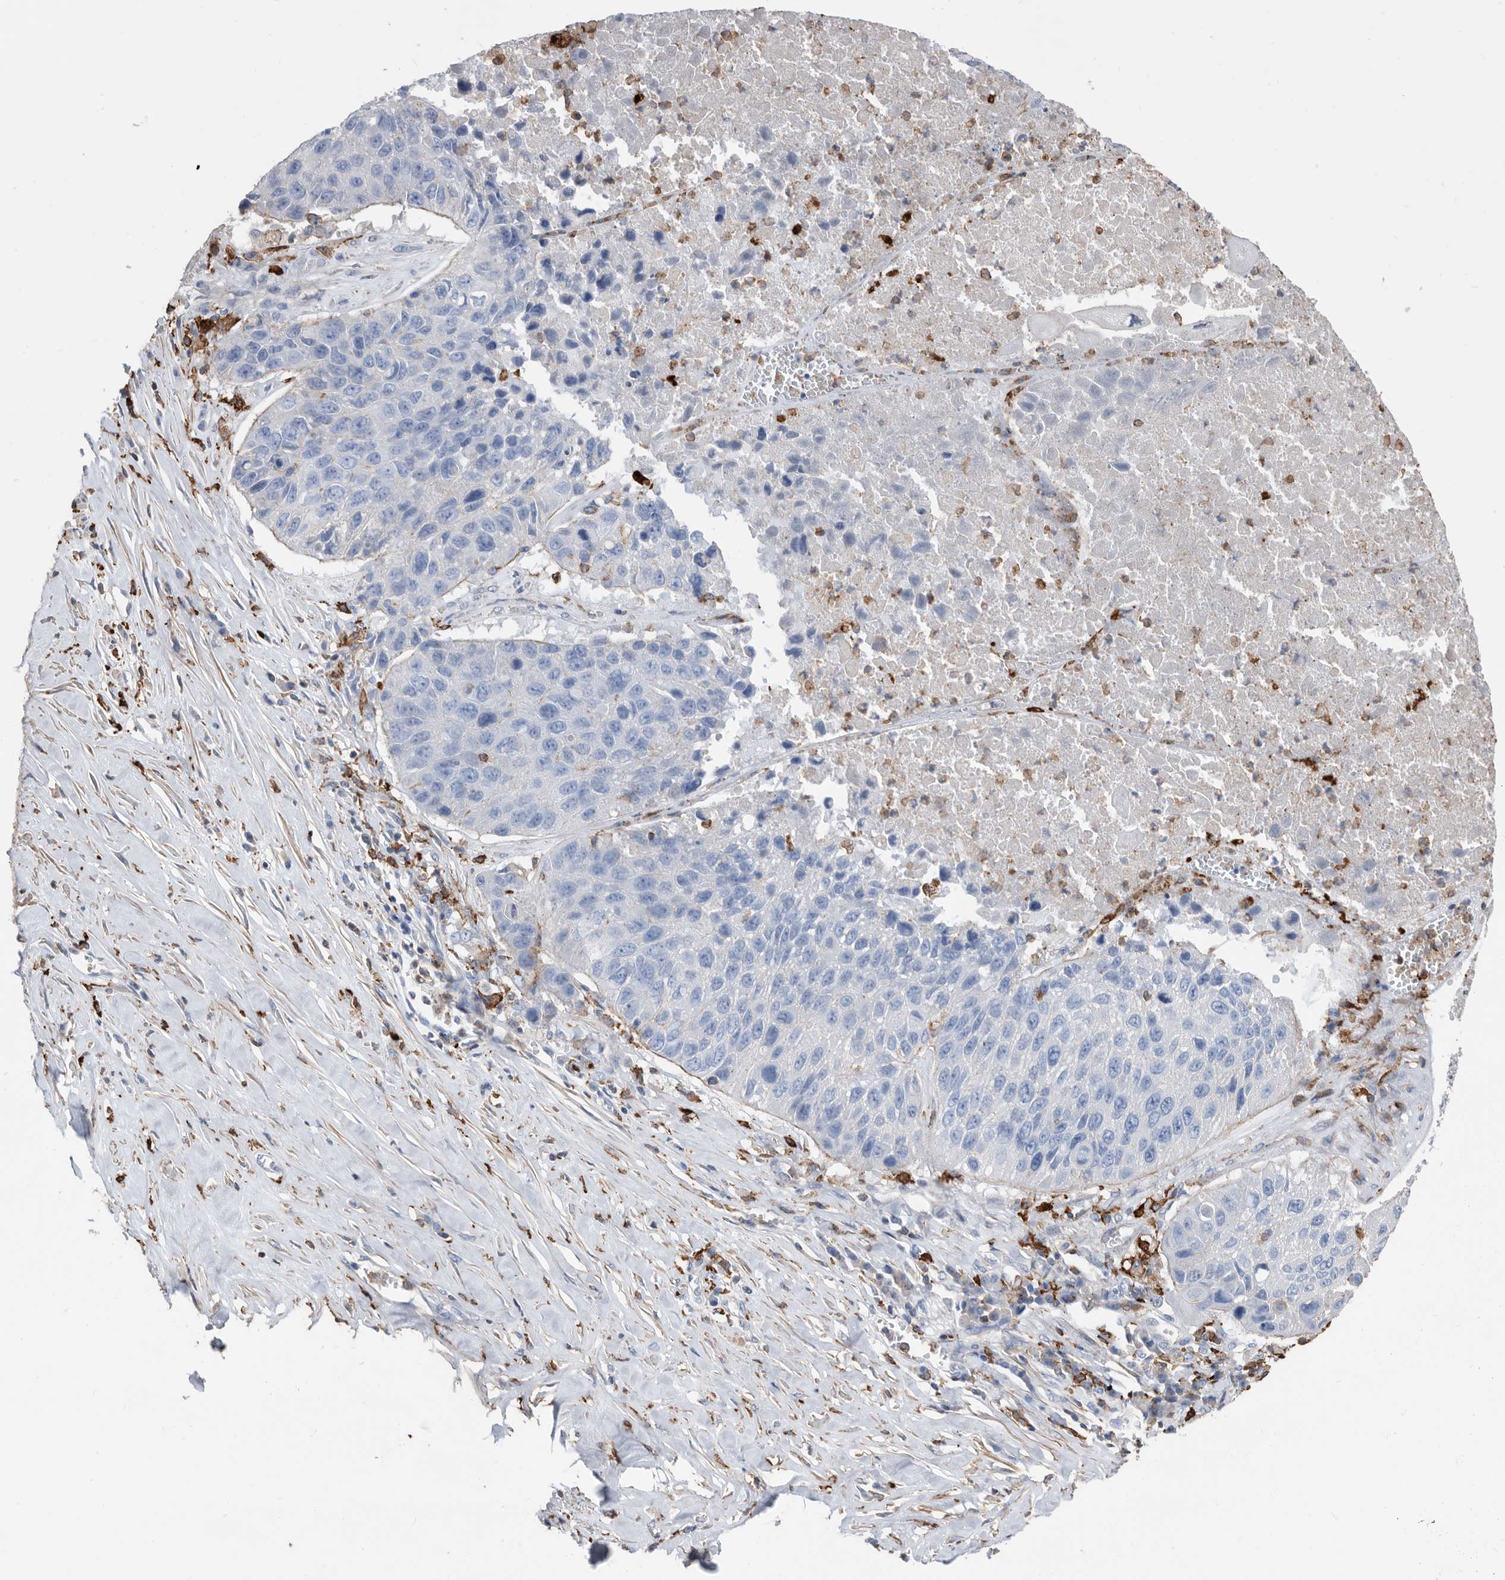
{"staining": {"intensity": "negative", "quantity": "none", "location": "none"}, "tissue": "lung cancer", "cell_type": "Tumor cells", "image_type": "cancer", "snomed": [{"axis": "morphology", "description": "Squamous cell carcinoma, NOS"}, {"axis": "topography", "description": "Lung"}], "caption": "High magnification brightfield microscopy of squamous cell carcinoma (lung) stained with DAB (3,3'-diaminobenzidine) (brown) and counterstained with hematoxylin (blue): tumor cells show no significant positivity. (DAB (3,3'-diaminobenzidine) immunohistochemistry (IHC), high magnification).", "gene": "MS4A4A", "patient": {"sex": "male", "age": 61}}